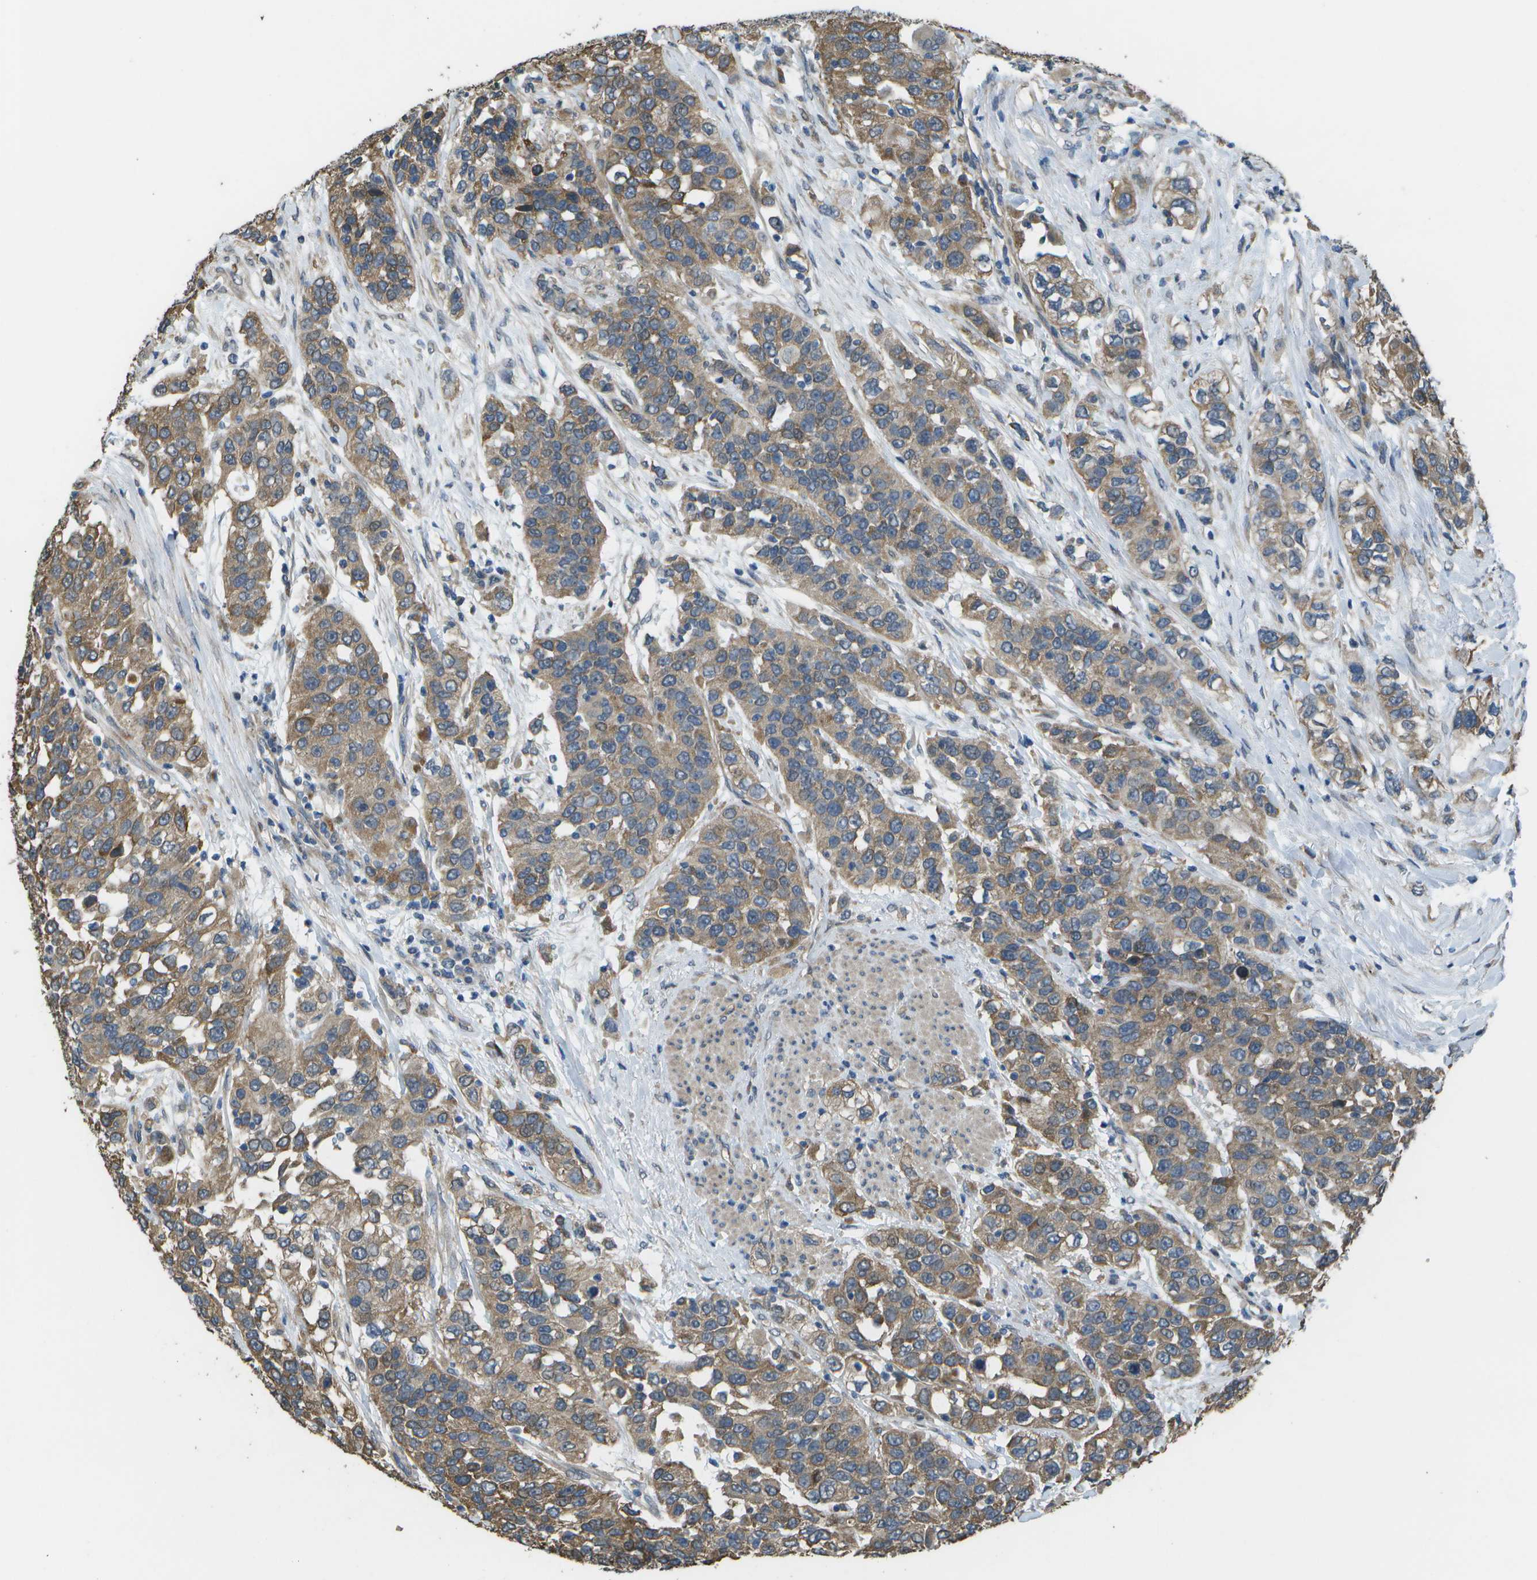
{"staining": {"intensity": "moderate", "quantity": ">75%", "location": "cytoplasmic/membranous"}, "tissue": "urothelial cancer", "cell_type": "Tumor cells", "image_type": "cancer", "snomed": [{"axis": "morphology", "description": "Urothelial carcinoma, High grade"}, {"axis": "topography", "description": "Urinary bladder"}], "caption": "This image exhibits urothelial cancer stained with immunohistochemistry (IHC) to label a protein in brown. The cytoplasmic/membranous of tumor cells show moderate positivity for the protein. Nuclei are counter-stained blue.", "gene": "CLNS1A", "patient": {"sex": "female", "age": 80}}